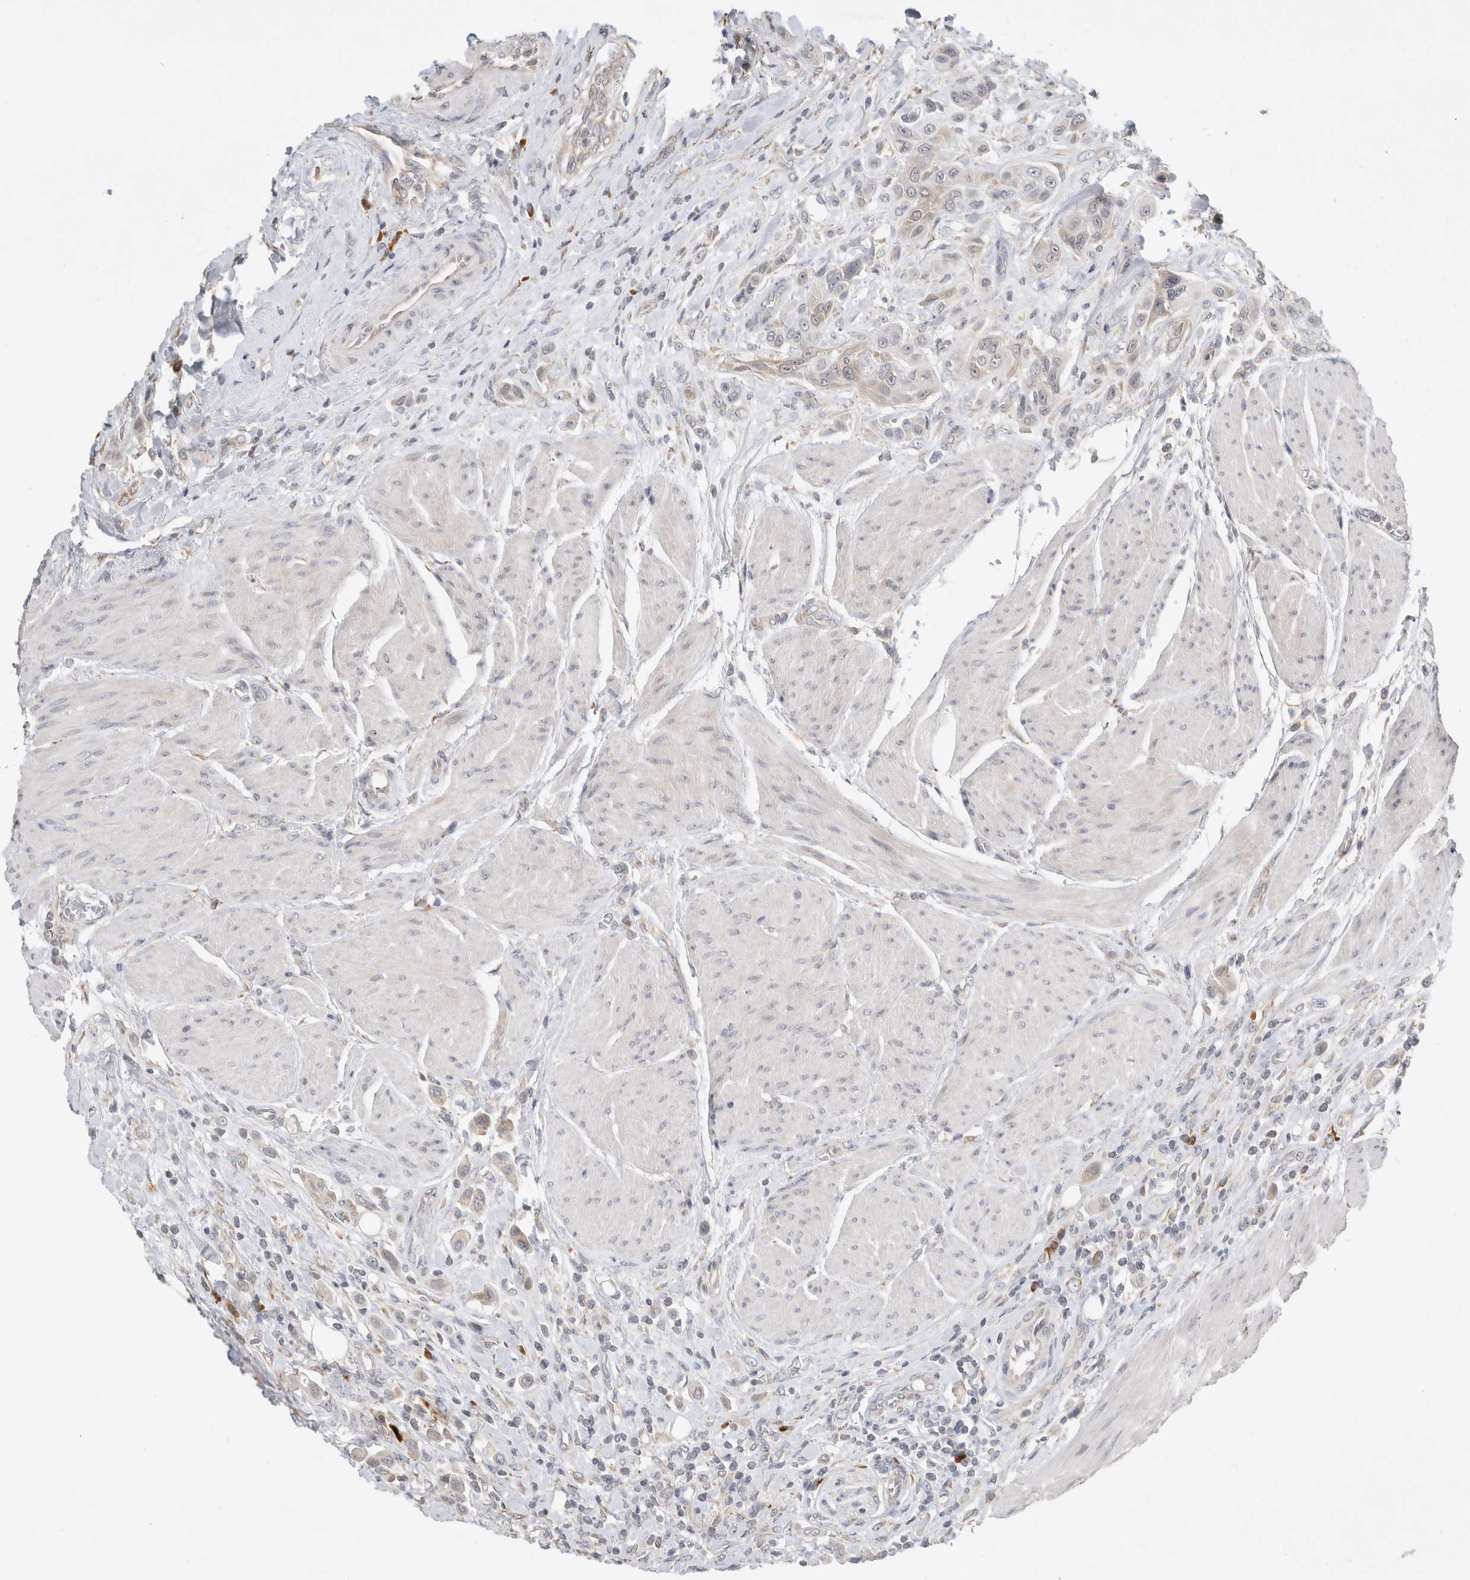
{"staining": {"intensity": "weak", "quantity": "<25%", "location": "cytoplasmic/membranous"}, "tissue": "urothelial cancer", "cell_type": "Tumor cells", "image_type": "cancer", "snomed": [{"axis": "morphology", "description": "Urothelial carcinoma, High grade"}, {"axis": "topography", "description": "Urinary bladder"}], "caption": "This is an immunohistochemistry micrograph of human urothelial carcinoma (high-grade). There is no staining in tumor cells.", "gene": "NEDD4L", "patient": {"sex": "male", "age": 50}}